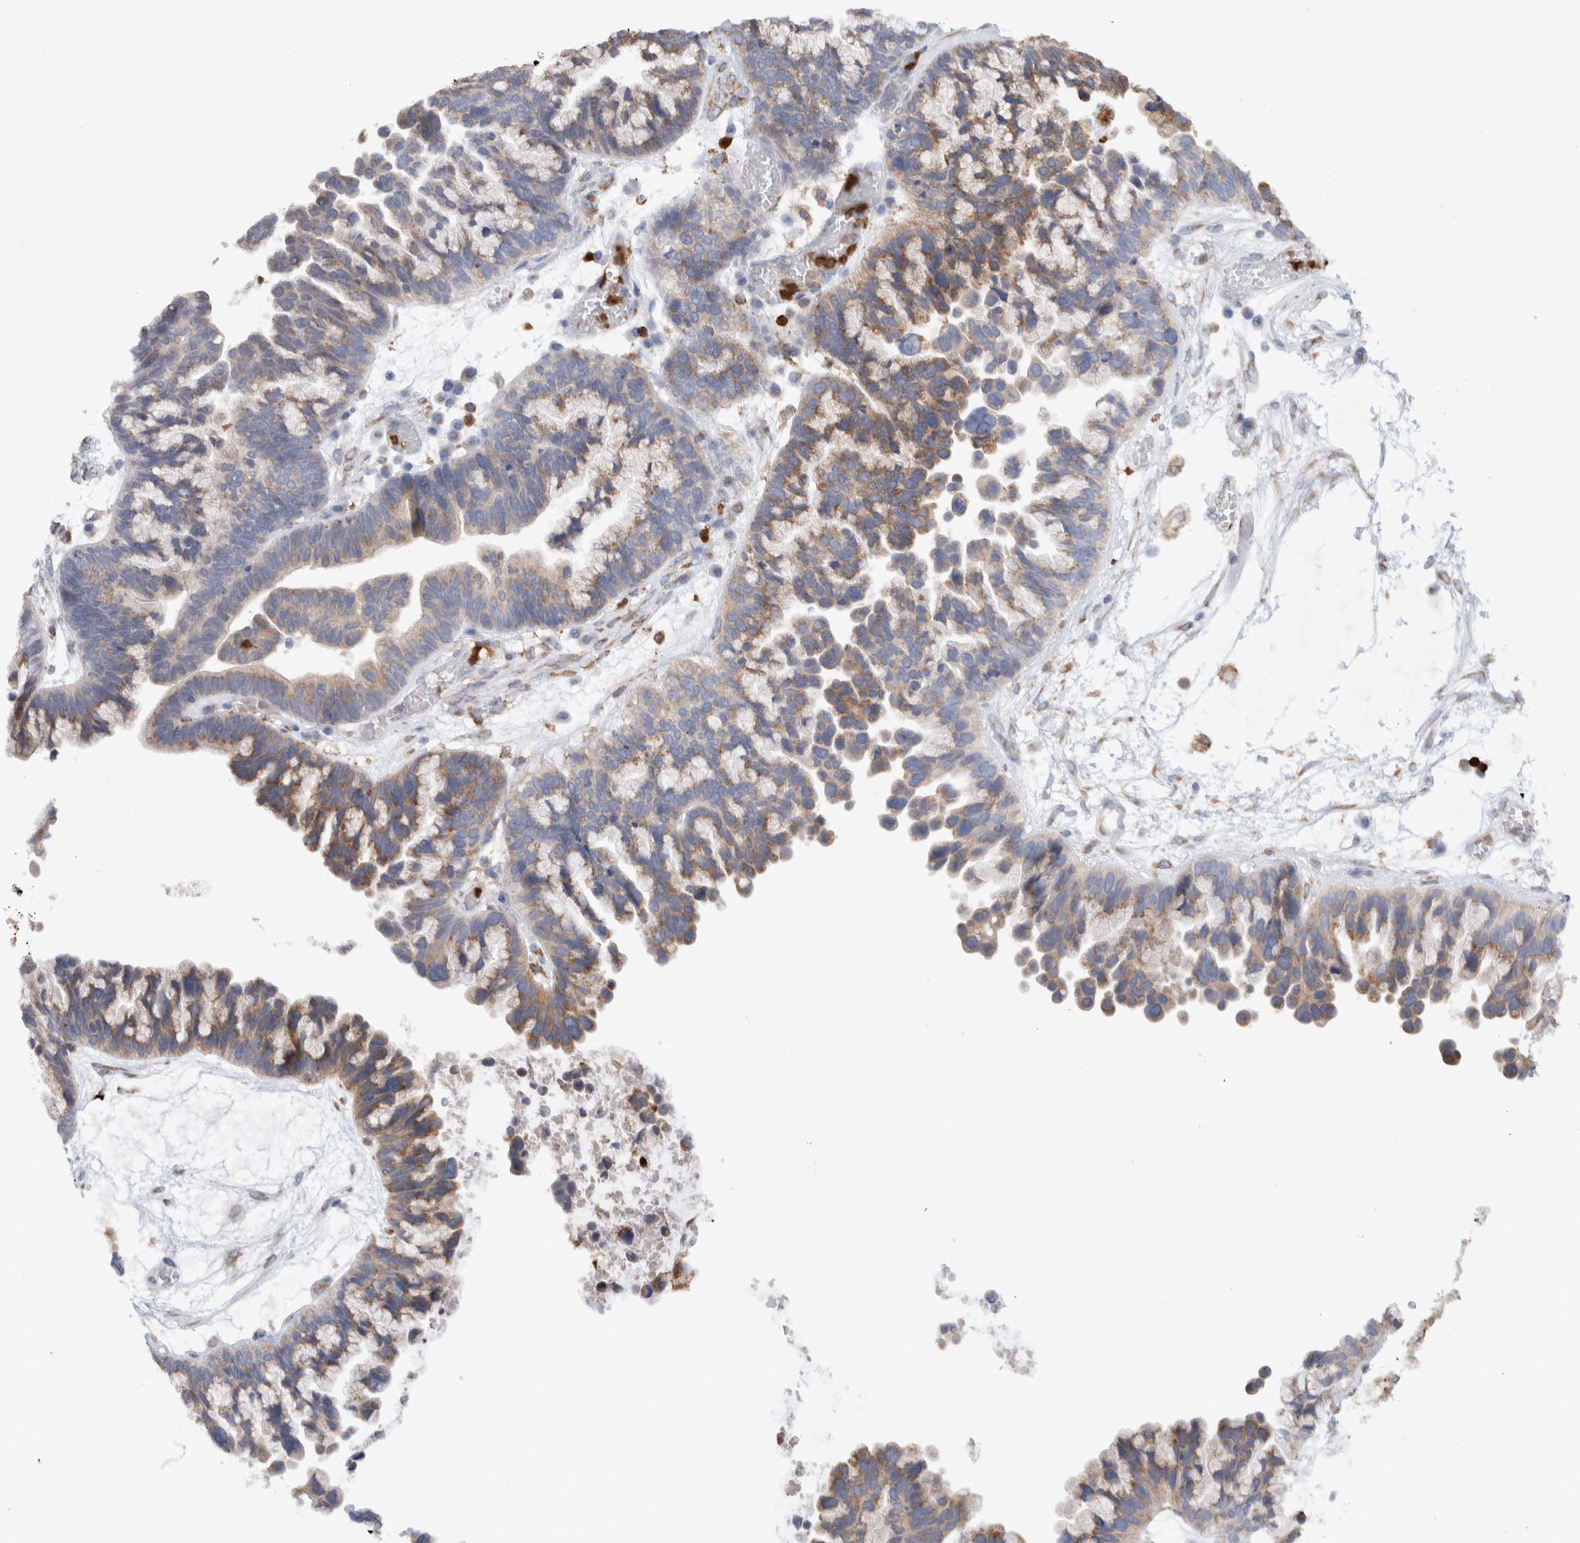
{"staining": {"intensity": "weak", "quantity": "25%-75%", "location": "cytoplasmic/membranous"}, "tissue": "ovarian cancer", "cell_type": "Tumor cells", "image_type": "cancer", "snomed": [{"axis": "morphology", "description": "Cystadenocarcinoma, serous, NOS"}, {"axis": "topography", "description": "Ovary"}], "caption": "IHC staining of ovarian serous cystadenocarcinoma, which shows low levels of weak cytoplasmic/membranous expression in approximately 25%-75% of tumor cells indicating weak cytoplasmic/membranous protein positivity. The staining was performed using DAB (3,3'-diaminobenzidine) (brown) for protein detection and nuclei were counterstained in hematoxylin (blue).", "gene": "P4HA1", "patient": {"sex": "female", "age": 56}}